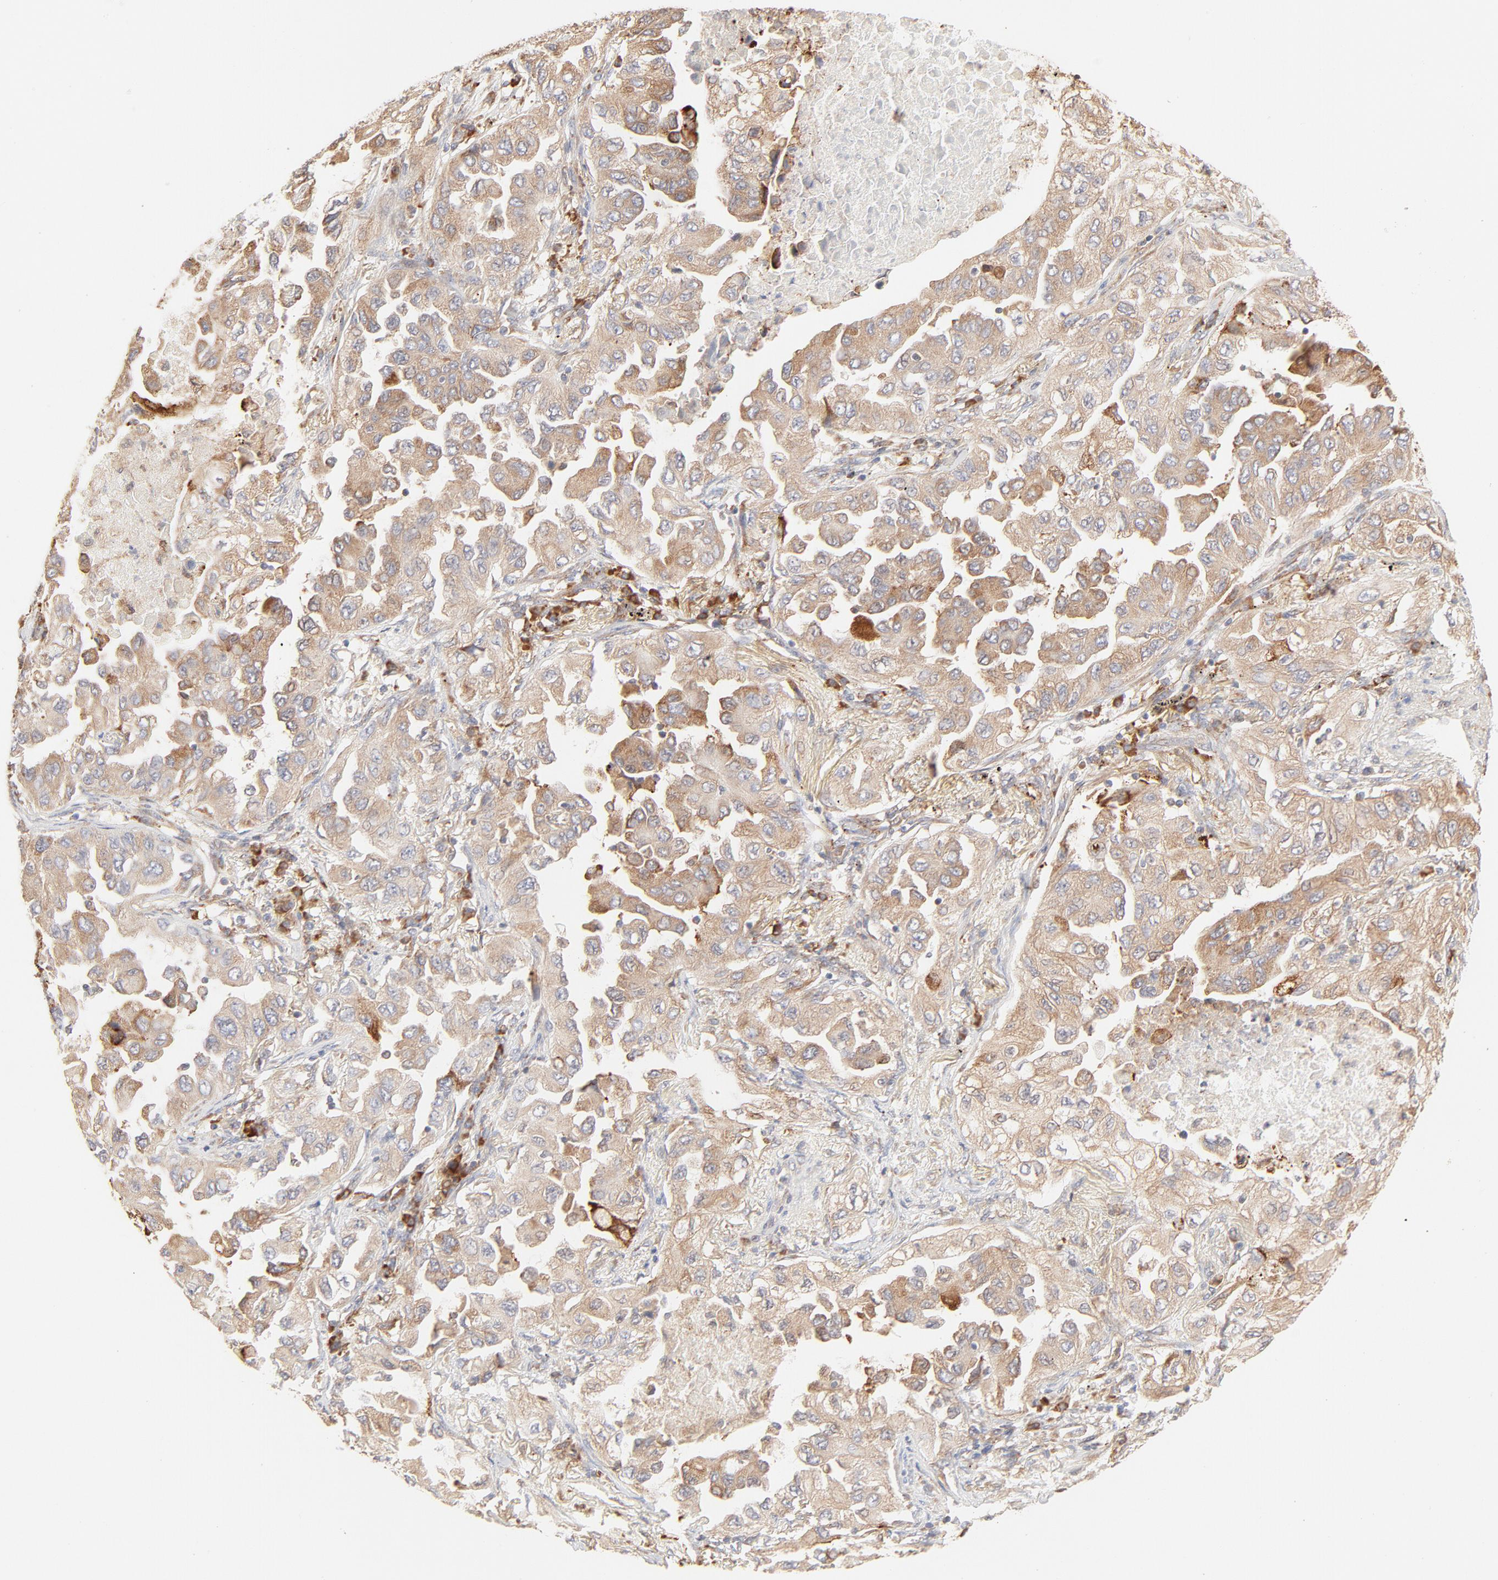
{"staining": {"intensity": "moderate", "quantity": ">75%", "location": "cytoplasmic/membranous"}, "tissue": "lung cancer", "cell_type": "Tumor cells", "image_type": "cancer", "snomed": [{"axis": "morphology", "description": "Adenocarcinoma, NOS"}, {"axis": "topography", "description": "Lung"}], "caption": "Protein positivity by immunohistochemistry (IHC) reveals moderate cytoplasmic/membranous positivity in about >75% of tumor cells in adenocarcinoma (lung).", "gene": "PARP12", "patient": {"sex": "female", "age": 65}}